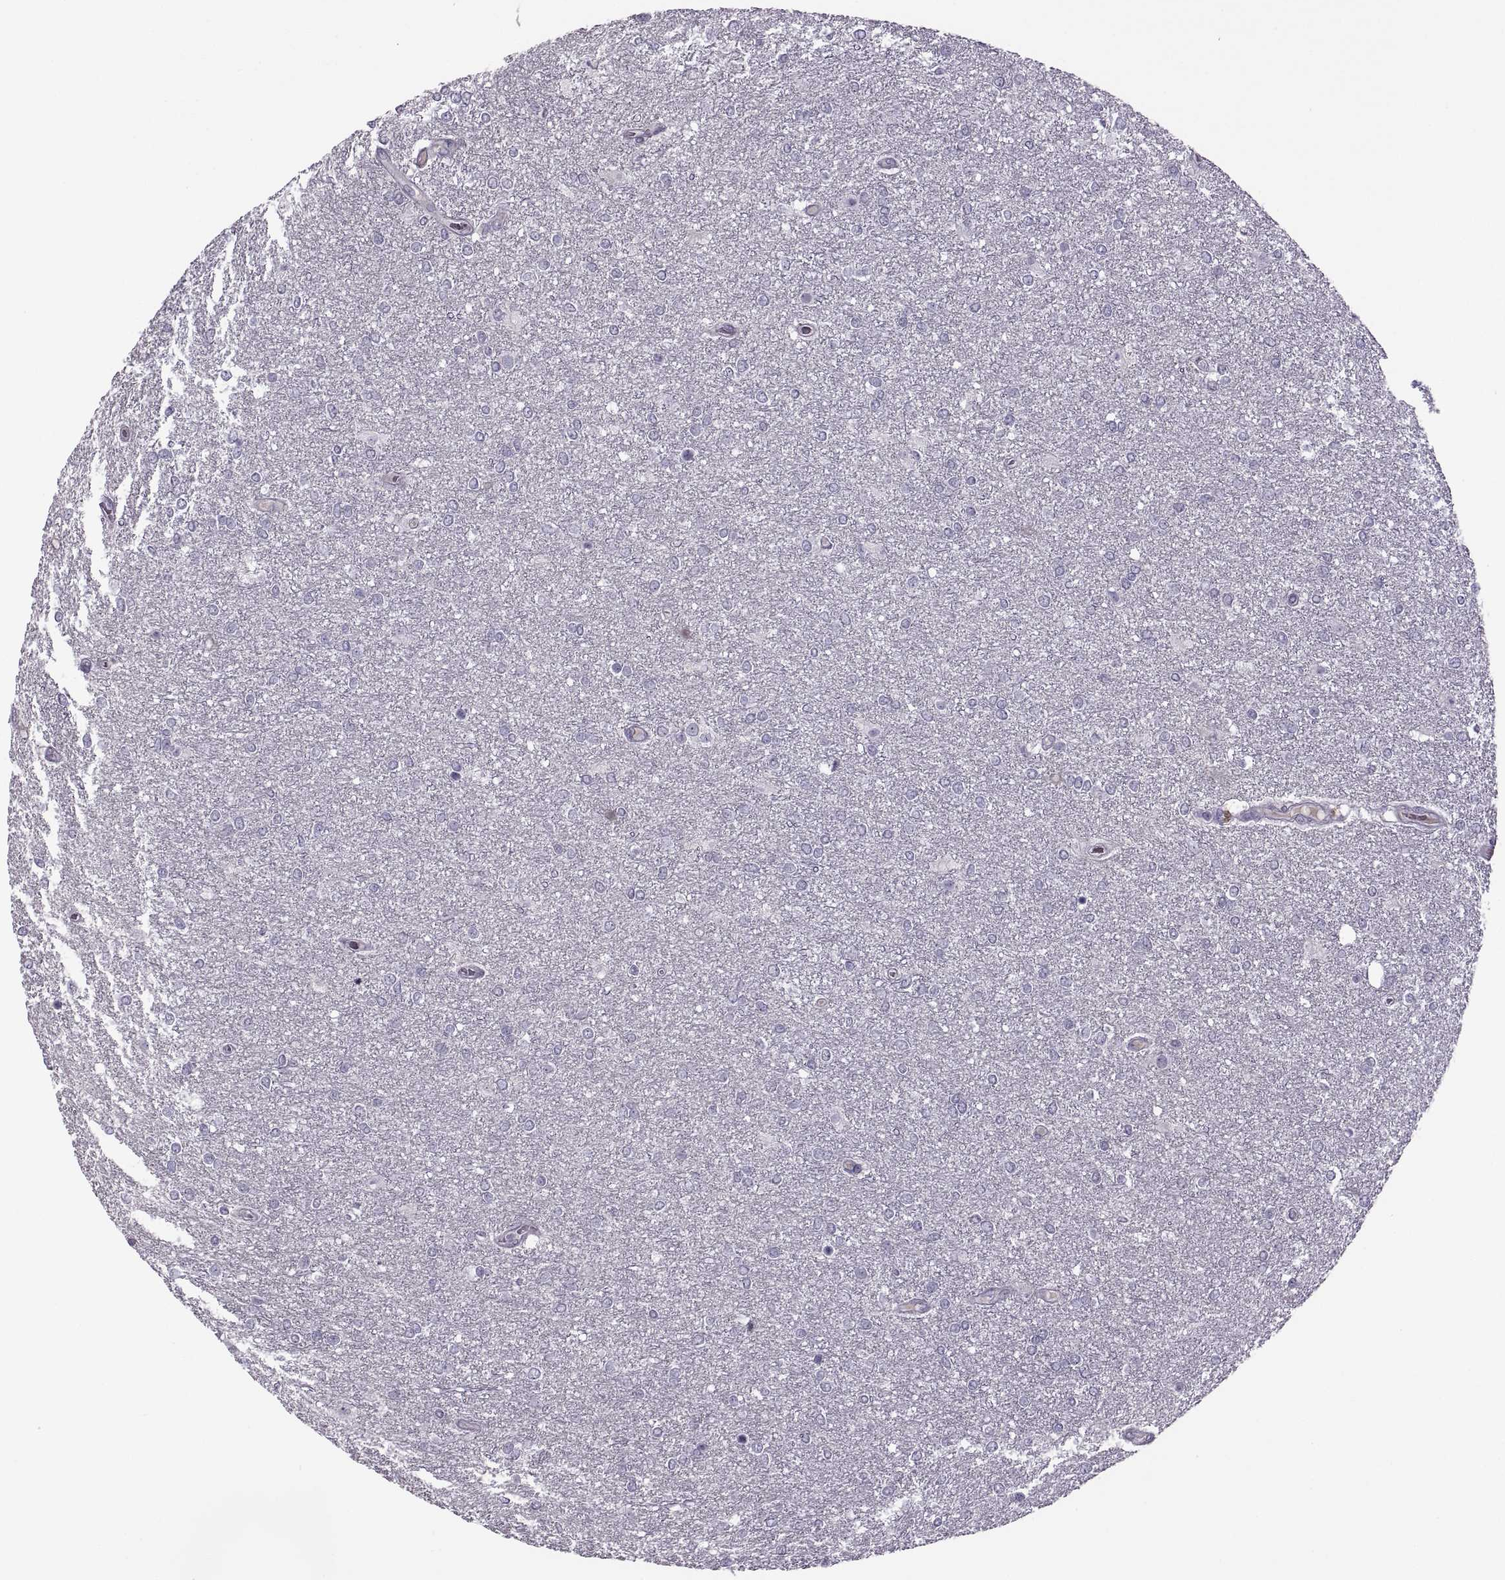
{"staining": {"intensity": "negative", "quantity": "none", "location": "none"}, "tissue": "glioma", "cell_type": "Tumor cells", "image_type": "cancer", "snomed": [{"axis": "morphology", "description": "Glioma, malignant, High grade"}, {"axis": "topography", "description": "Brain"}], "caption": "An image of malignant glioma (high-grade) stained for a protein exhibits no brown staining in tumor cells.", "gene": "RSPH6A", "patient": {"sex": "female", "age": 61}}